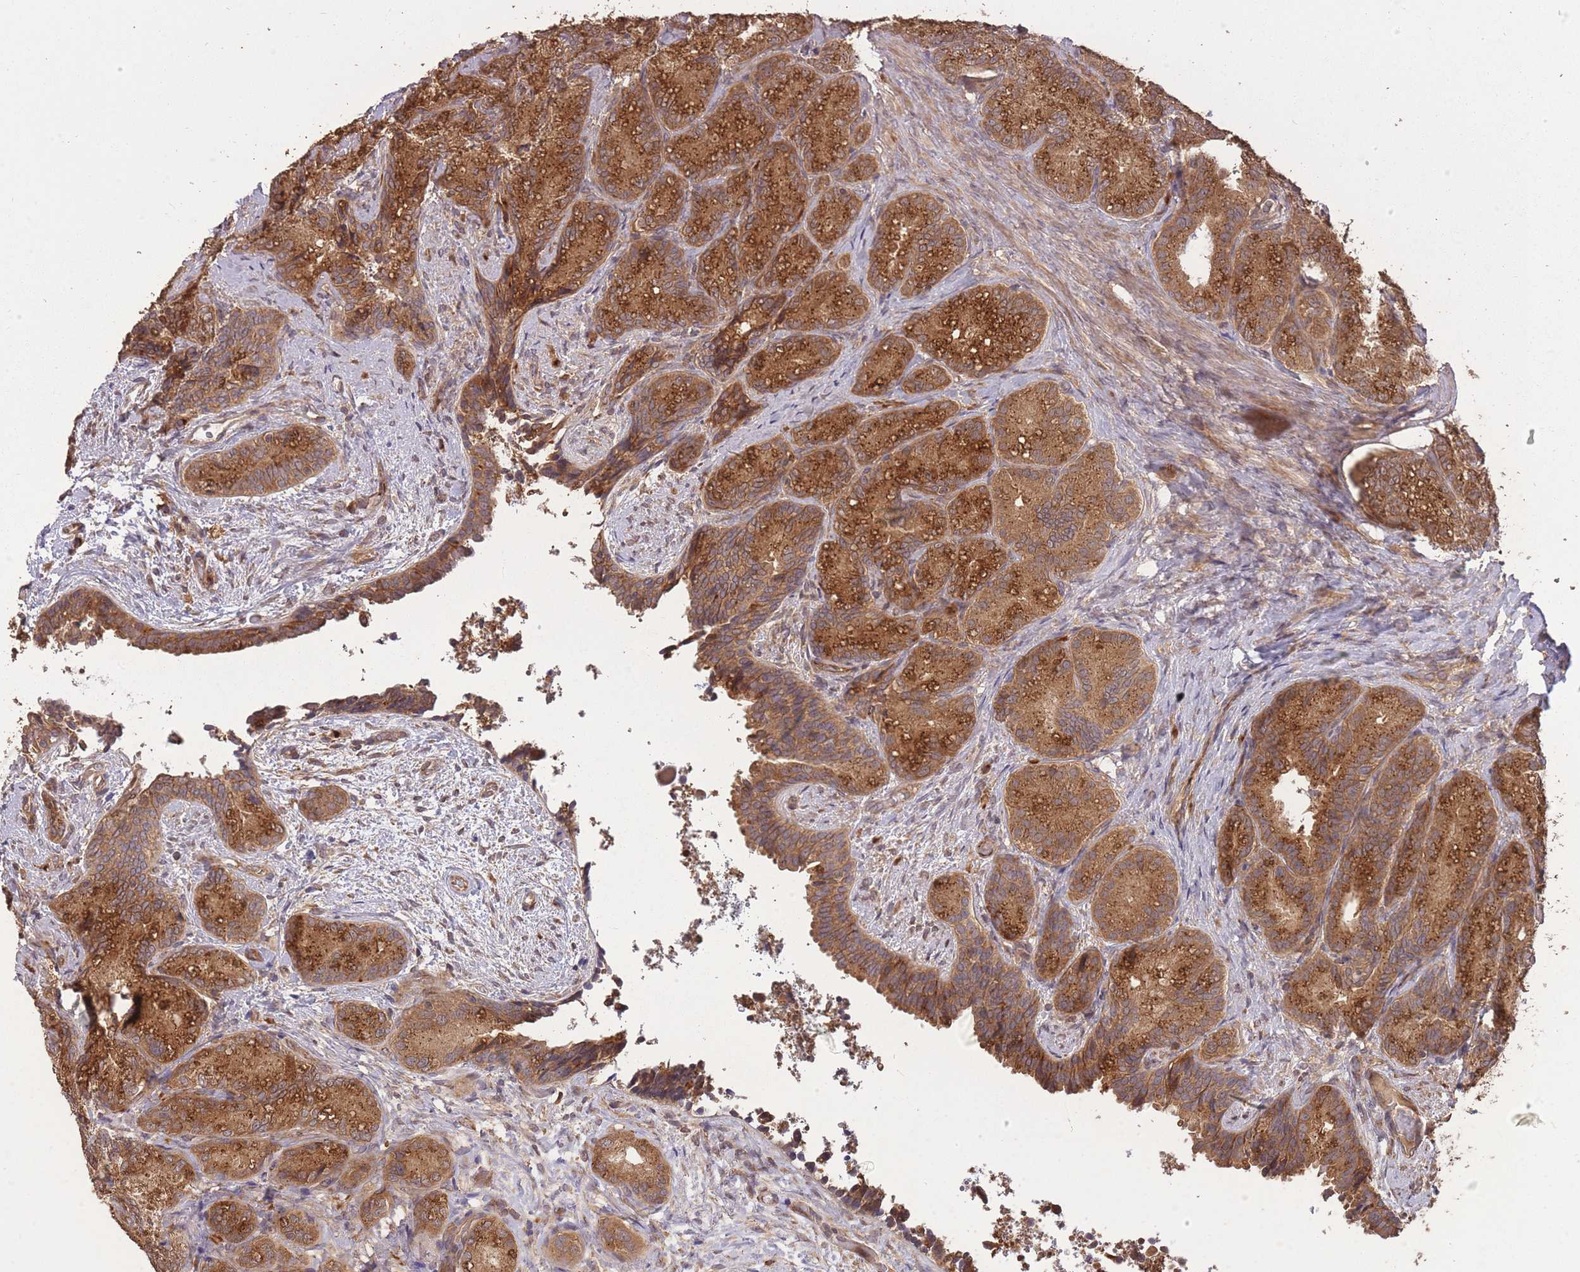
{"staining": {"intensity": "strong", "quantity": ">75%", "location": "cytoplasmic/membranous"}, "tissue": "seminal vesicle", "cell_type": "Glandular cells", "image_type": "normal", "snomed": [{"axis": "morphology", "description": "Normal tissue, NOS"}, {"axis": "topography", "description": "Seminal veicle"}], "caption": "Immunohistochemistry of benign human seminal vesicle displays high levels of strong cytoplasmic/membranous expression in about >75% of glandular cells. Ihc stains the protein in brown and the nuclei are stained blue.", "gene": "ERBB3", "patient": {"sex": "male", "age": 58}}